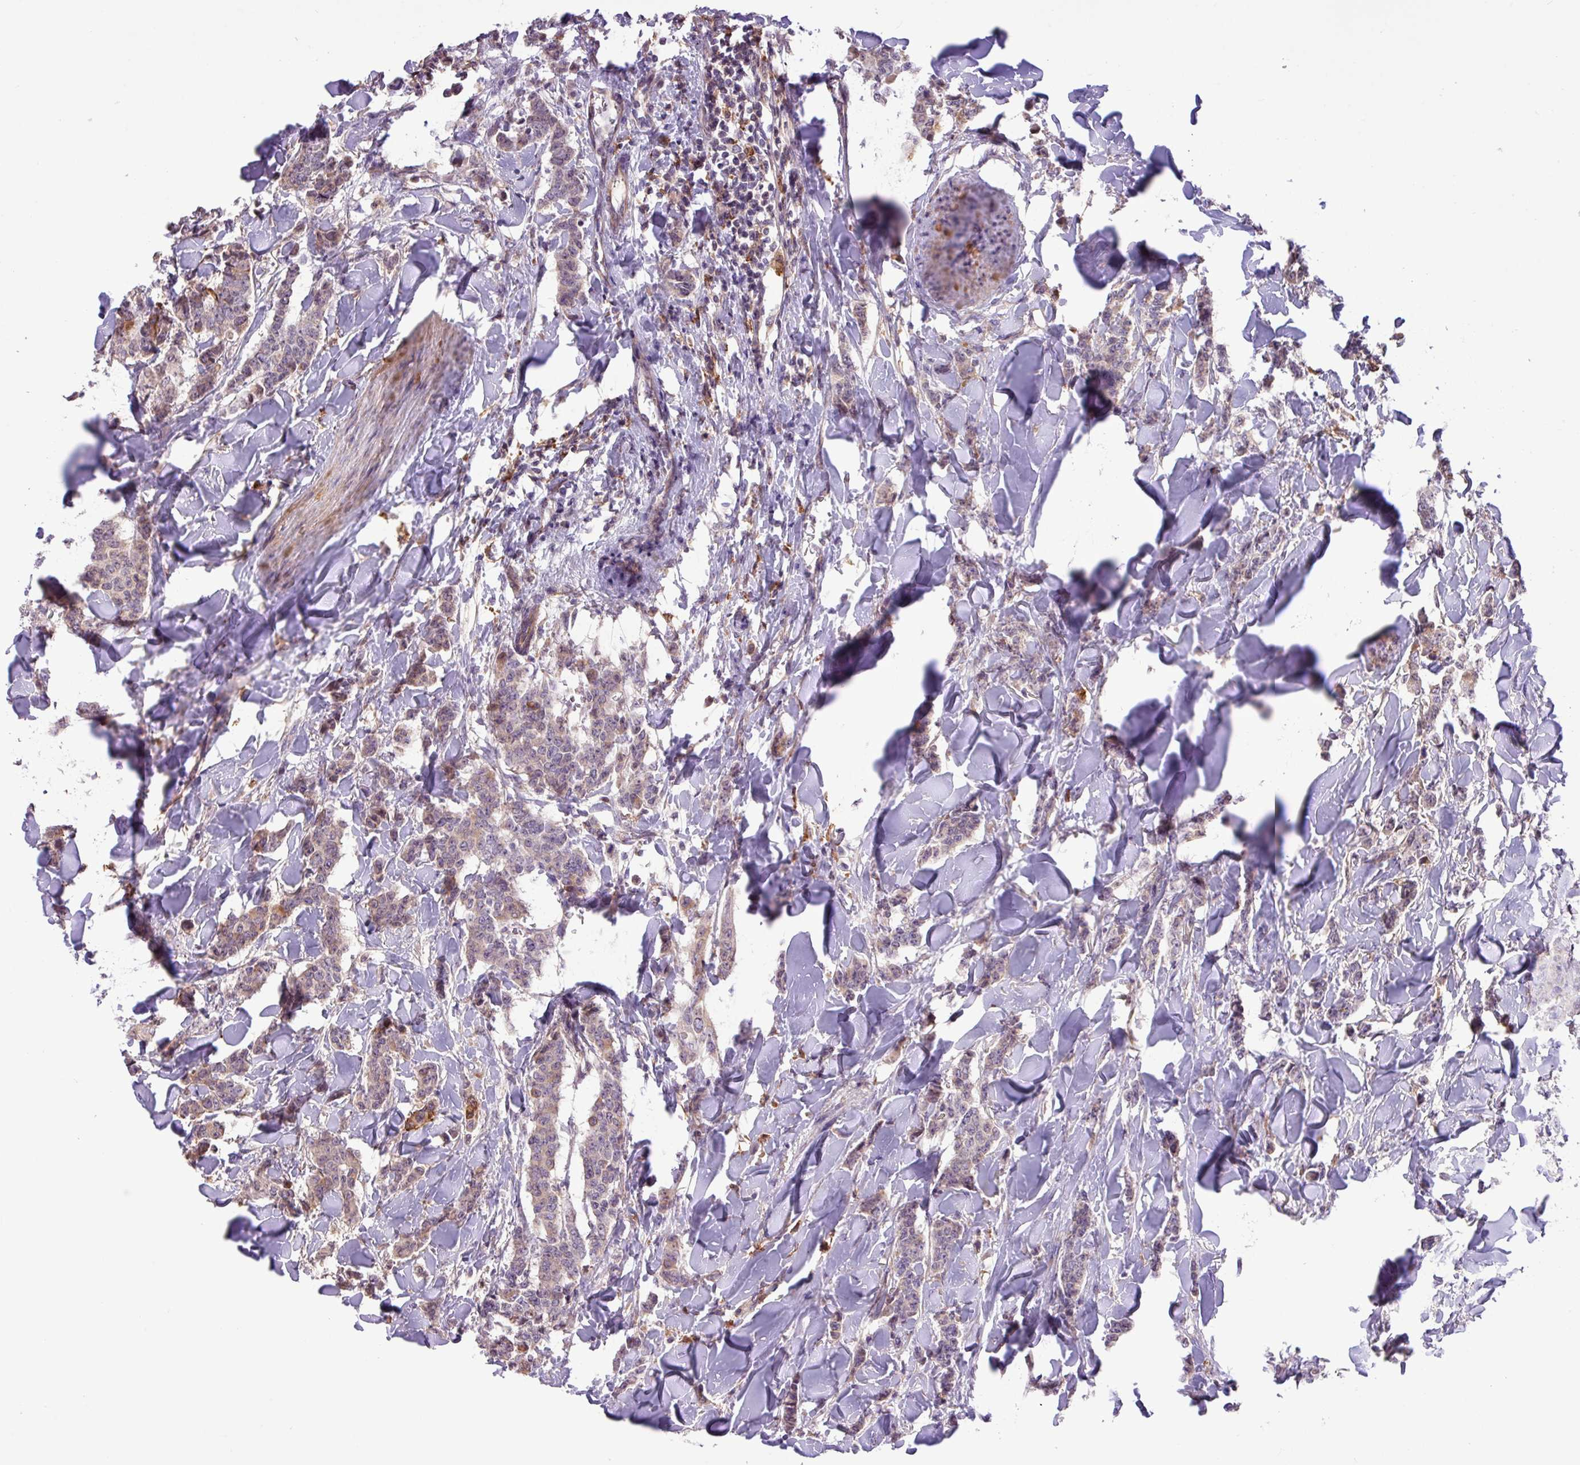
{"staining": {"intensity": "weak", "quantity": "25%-75%", "location": "cytoplasmic/membranous"}, "tissue": "breast cancer", "cell_type": "Tumor cells", "image_type": "cancer", "snomed": [{"axis": "morphology", "description": "Duct carcinoma"}, {"axis": "topography", "description": "Breast"}], "caption": "An image of human breast cancer stained for a protein reveals weak cytoplasmic/membranous brown staining in tumor cells.", "gene": "ARHGEF25", "patient": {"sex": "female", "age": 40}}